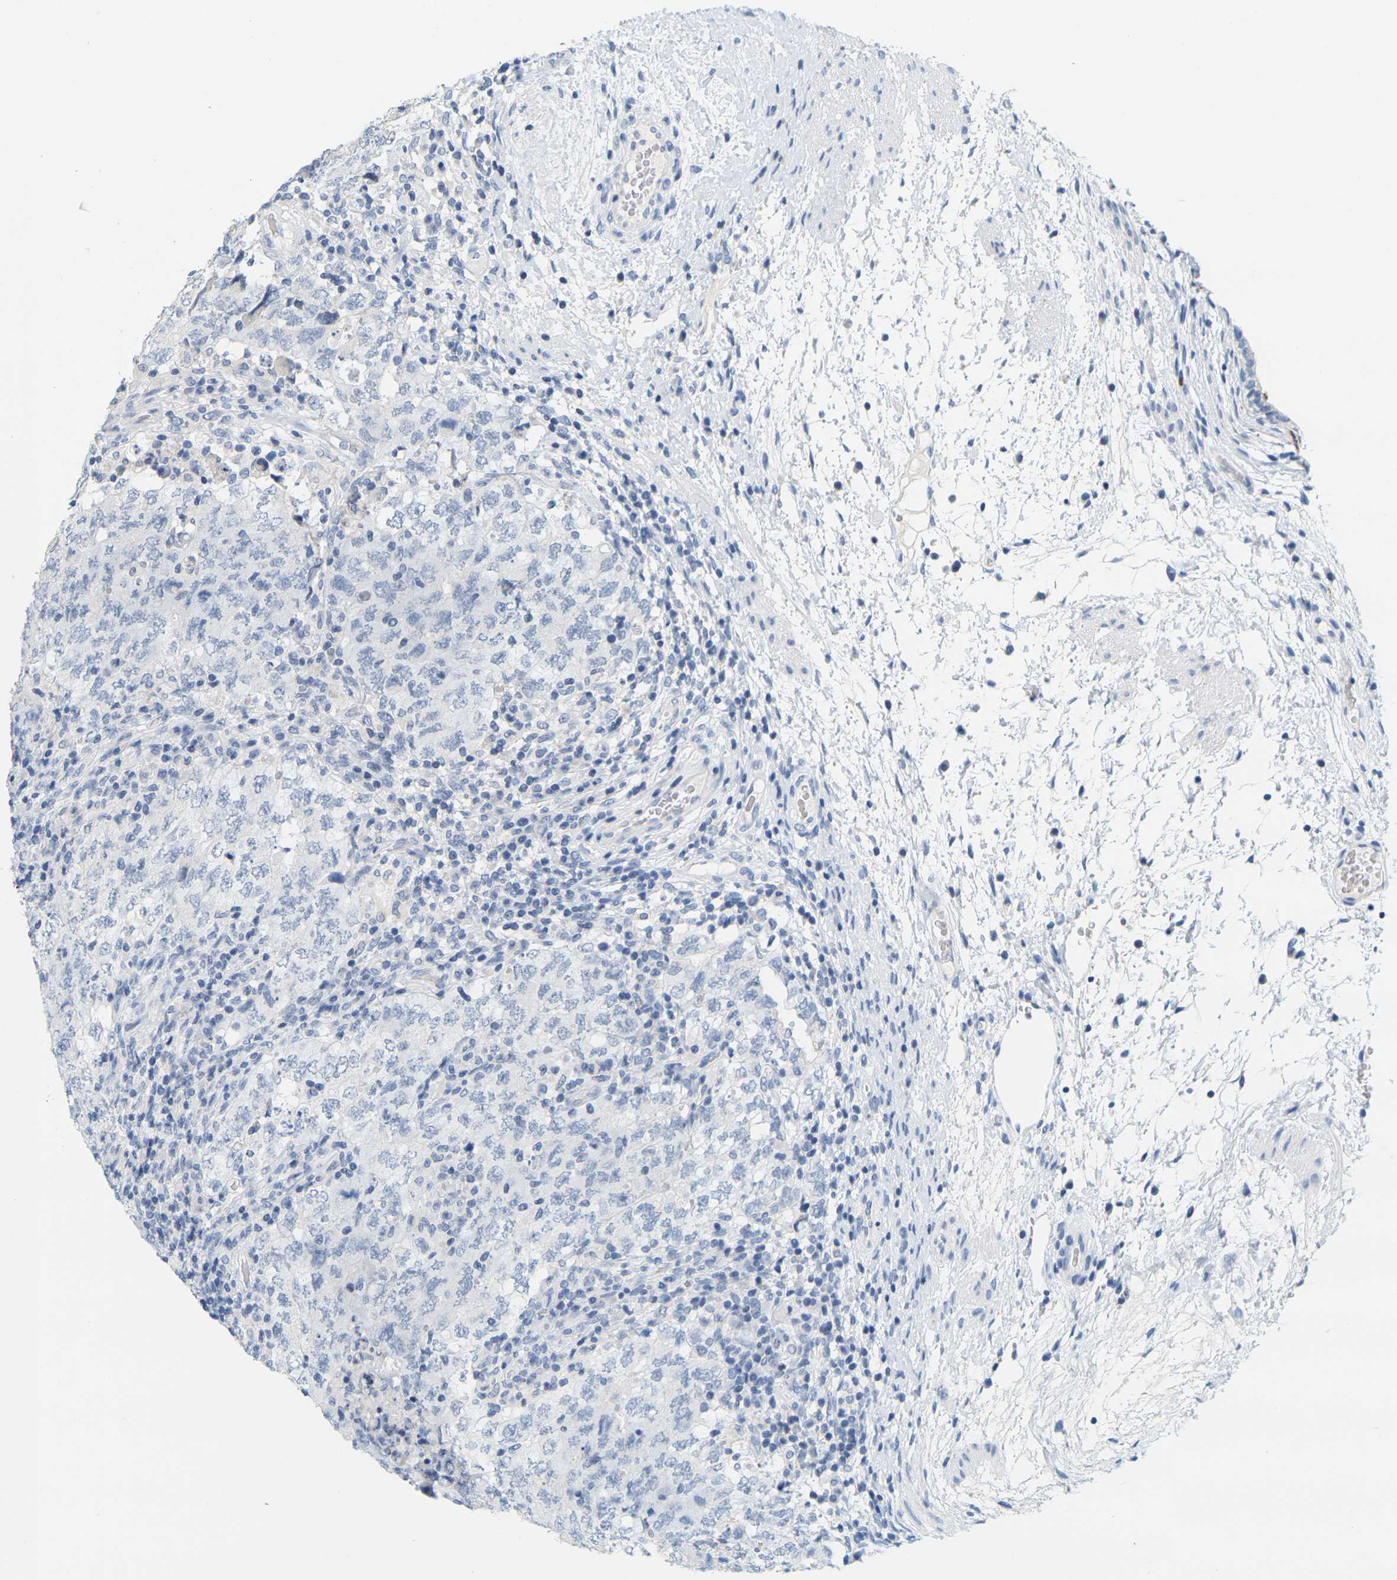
{"staining": {"intensity": "negative", "quantity": "none", "location": "none"}, "tissue": "testis cancer", "cell_type": "Tumor cells", "image_type": "cancer", "snomed": [{"axis": "morphology", "description": "Carcinoma, Embryonal, NOS"}, {"axis": "topography", "description": "Testis"}], "caption": "IHC micrograph of testis cancer (embryonal carcinoma) stained for a protein (brown), which exhibits no staining in tumor cells.", "gene": "KLK5", "patient": {"sex": "male", "age": 26}}